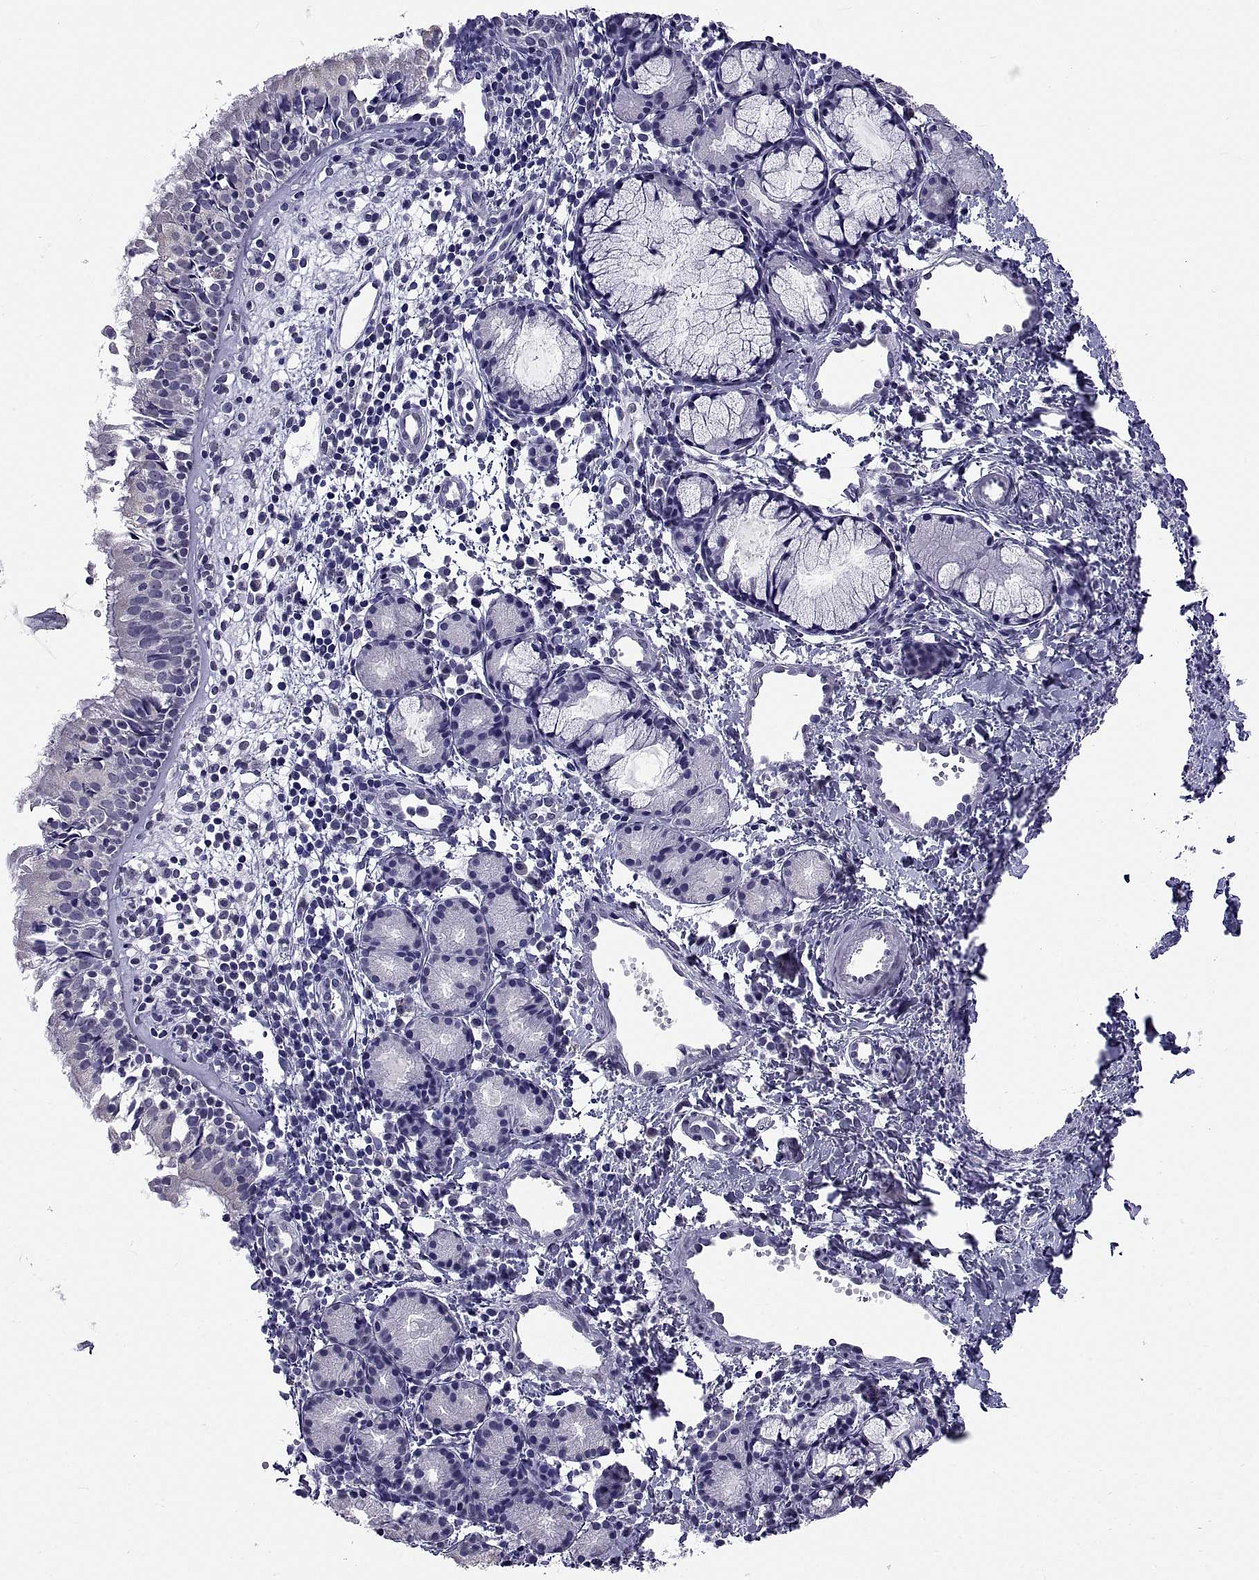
{"staining": {"intensity": "negative", "quantity": "none", "location": "none"}, "tissue": "nasopharynx", "cell_type": "Respiratory epithelial cells", "image_type": "normal", "snomed": [{"axis": "morphology", "description": "Normal tissue, NOS"}, {"axis": "topography", "description": "Nasopharynx"}], "caption": "Respiratory epithelial cells show no significant positivity in benign nasopharynx. The staining is performed using DAB (3,3'-diaminobenzidine) brown chromogen with nuclei counter-stained in using hematoxylin.", "gene": "TGFBR3L", "patient": {"sex": "male", "age": 9}}